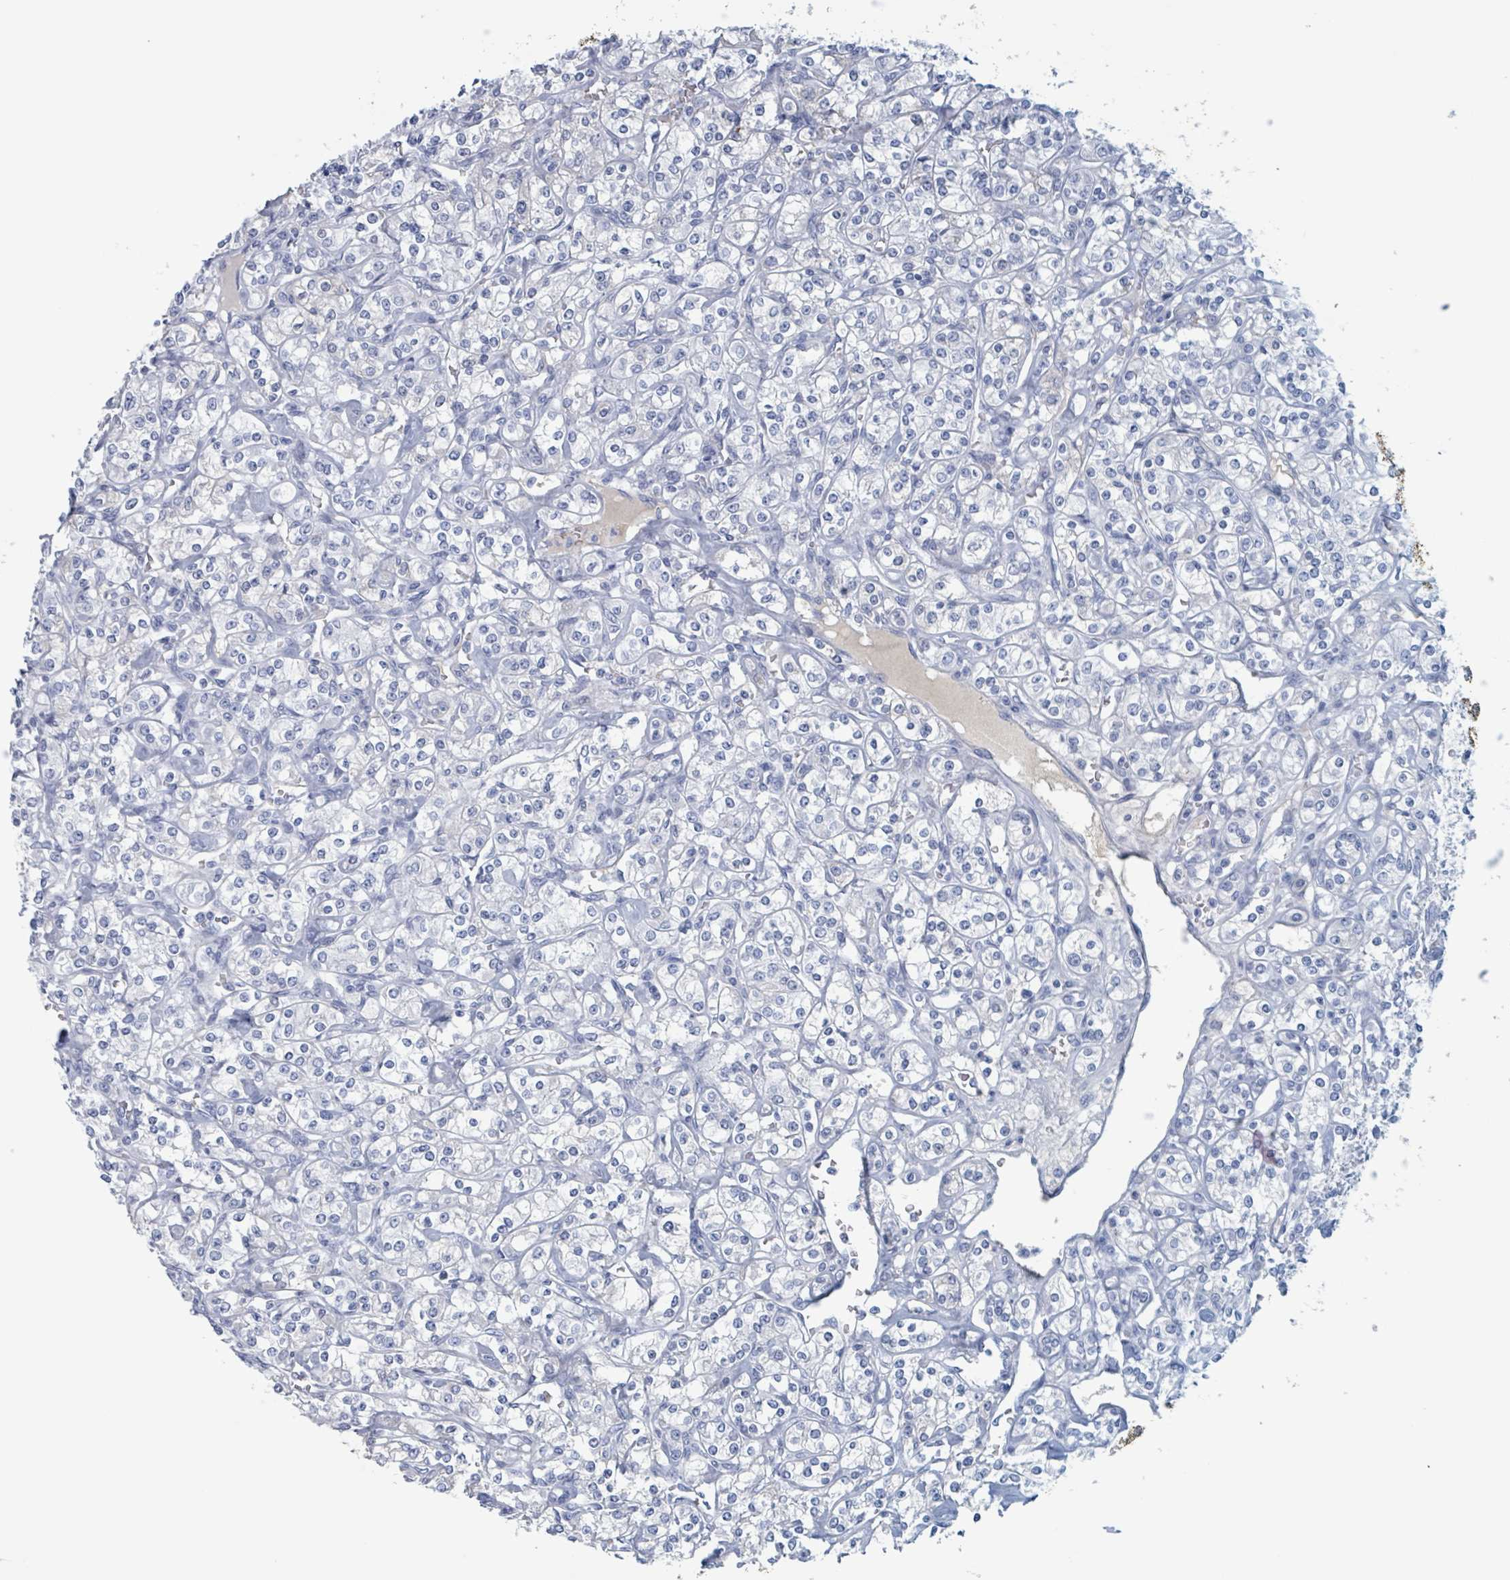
{"staining": {"intensity": "negative", "quantity": "none", "location": "none"}, "tissue": "renal cancer", "cell_type": "Tumor cells", "image_type": "cancer", "snomed": [{"axis": "morphology", "description": "Adenocarcinoma, NOS"}, {"axis": "topography", "description": "Kidney"}], "caption": "A micrograph of renal adenocarcinoma stained for a protein shows no brown staining in tumor cells. (Immunohistochemistry, brightfield microscopy, high magnification).", "gene": "KLK4", "patient": {"sex": "male", "age": 77}}